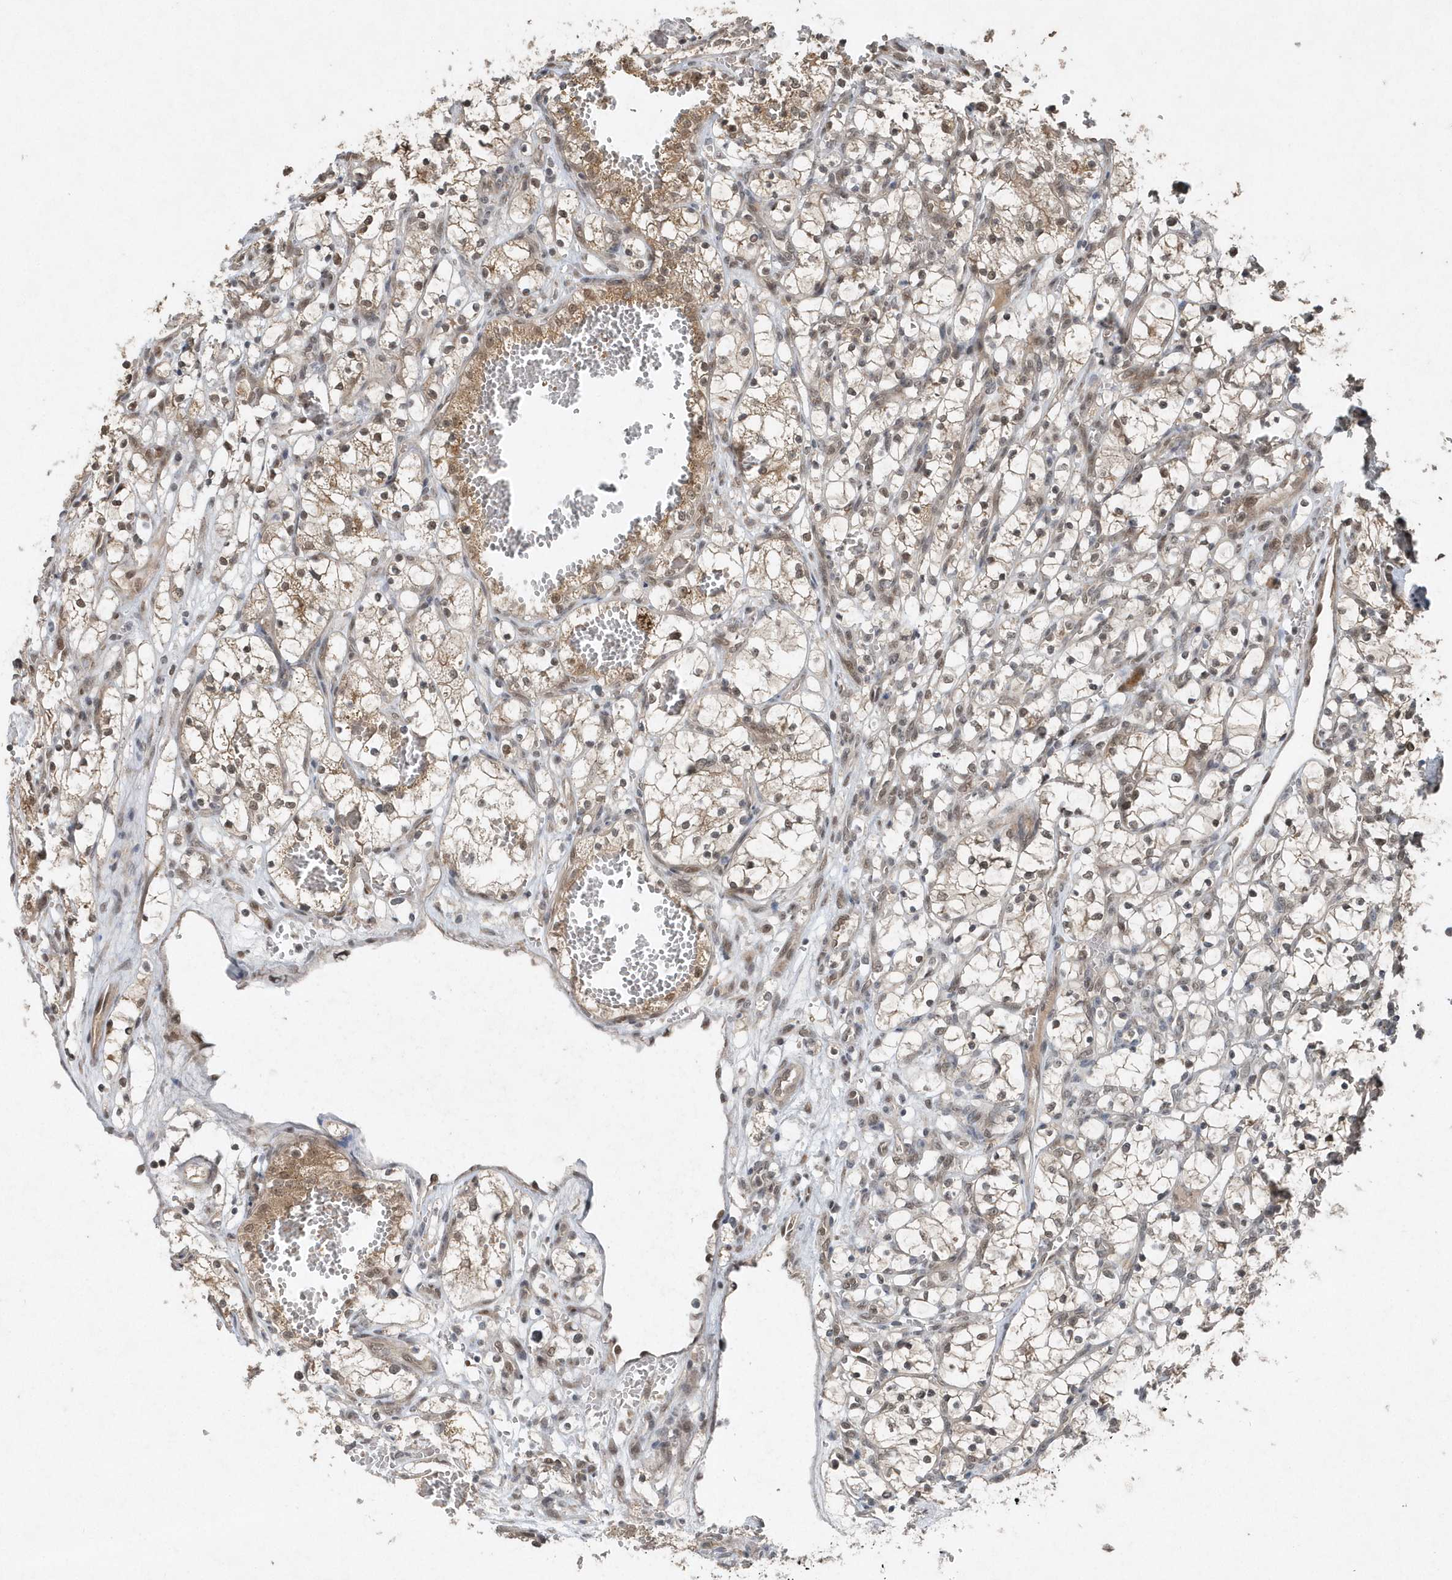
{"staining": {"intensity": "weak", "quantity": ">75%", "location": "cytoplasmic/membranous,nuclear"}, "tissue": "renal cancer", "cell_type": "Tumor cells", "image_type": "cancer", "snomed": [{"axis": "morphology", "description": "Adenocarcinoma, NOS"}, {"axis": "topography", "description": "Kidney"}], "caption": "Immunohistochemistry (IHC) of renal adenocarcinoma reveals low levels of weak cytoplasmic/membranous and nuclear expression in approximately >75% of tumor cells.", "gene": "QTRT2", "patient": {"sex": "female", "age": 69}}